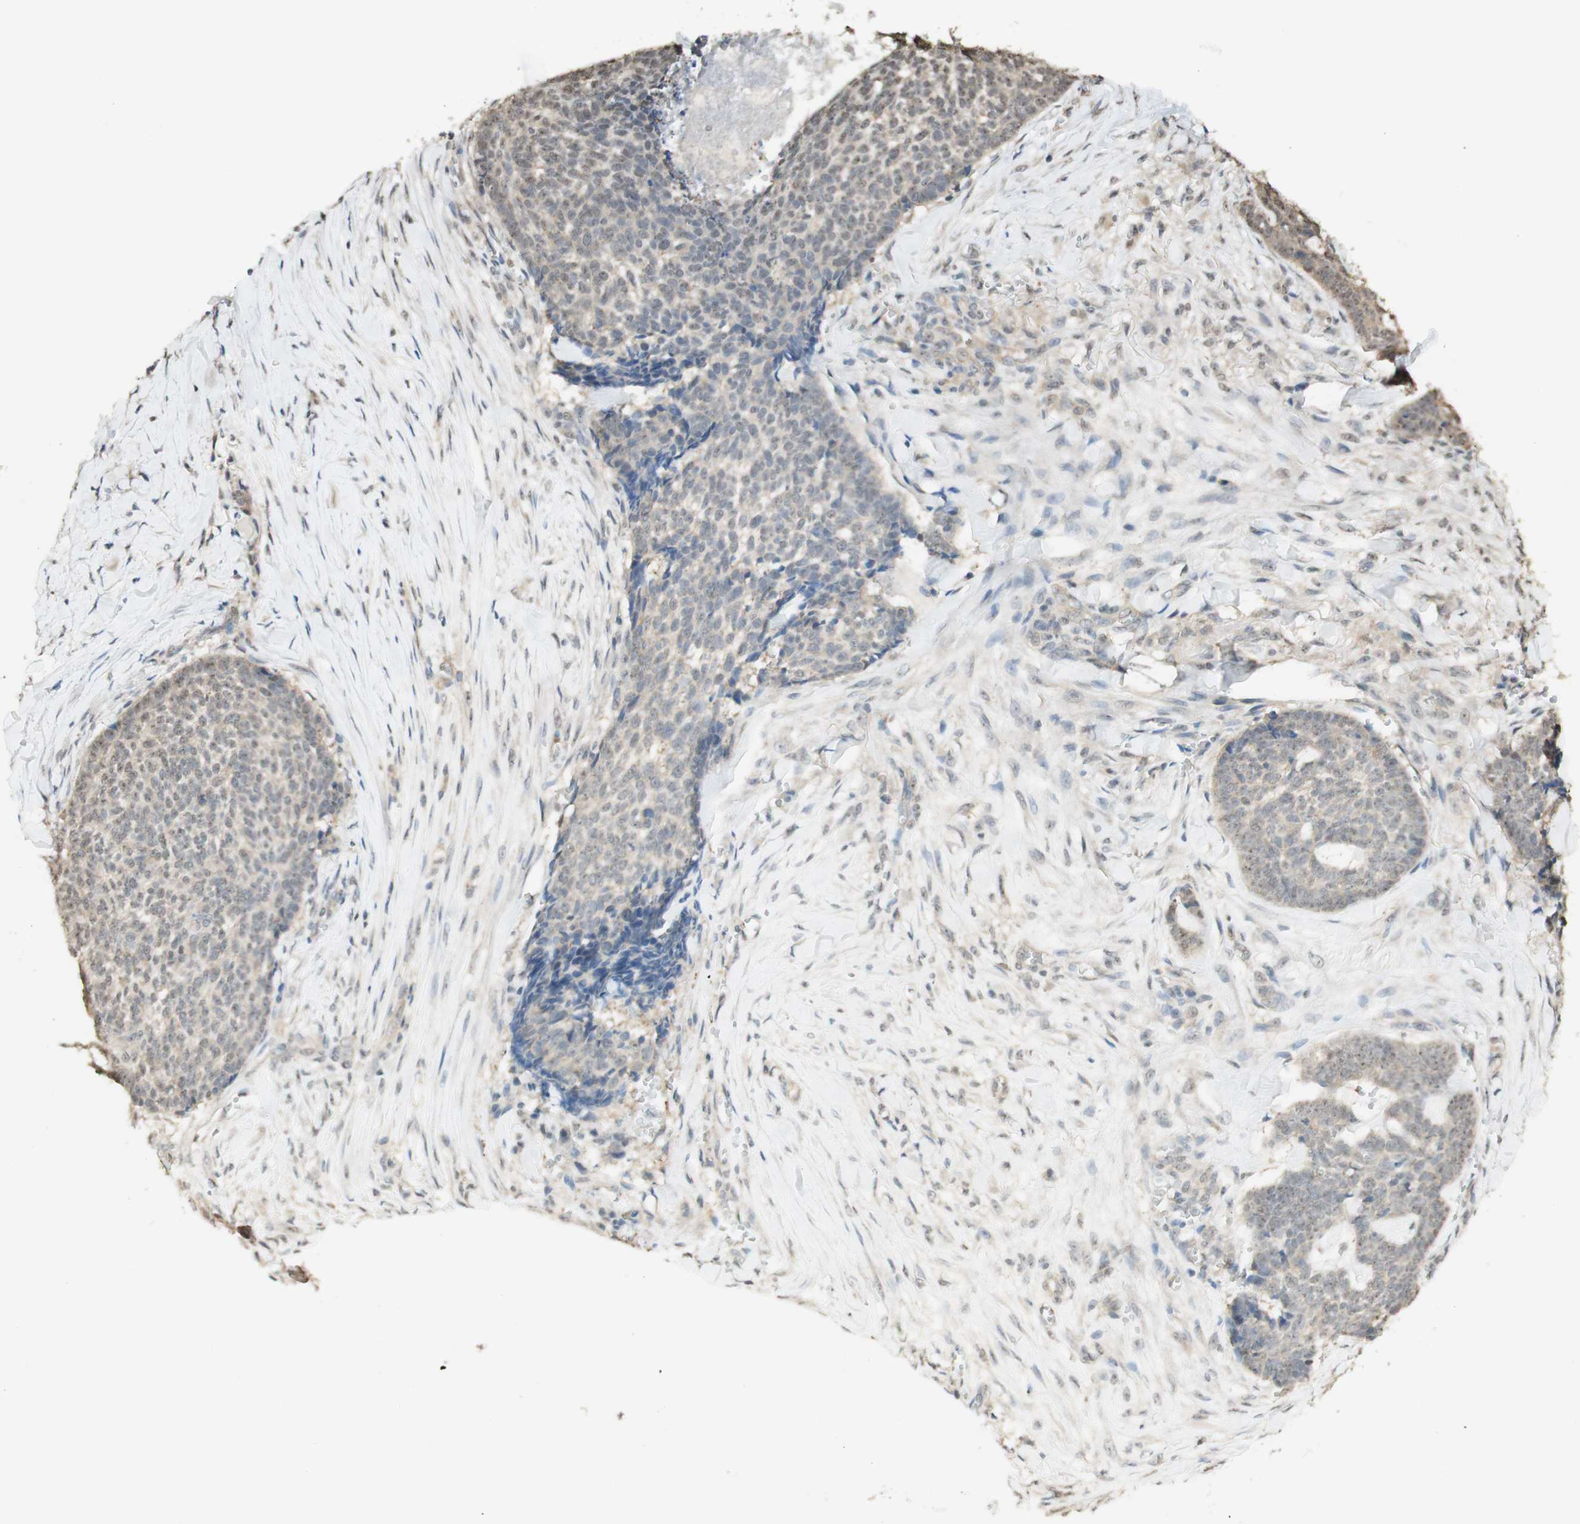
{"staining": {"intensity": "weak", "quantity": "25%-75%", "location": "cytoplasmic/membranous,nuclear"}, "tissue": "skin cancer", "cell_type": "Tumor cells", "image_type": "cancer", "snomed": [{"axis": "morphology", "description": "Basal cell carcinoma"}, {"axis": "topography", "description": "Skin"}], "caption": "Immunohistochemistry (IHC) micrograph of neoplastic tissue: human skin basal cell carcinoma stained using immunohistochemistry (IHC) displays low levels of weak protein expression localized specifically in the cytoplasmic/membranous and nuclear of tumor cells, appearing as a cytoplasmic/membranous and nuclear brown color.", "gene": "SPINT2", "patient": {"sex": "male", "age": 84}}